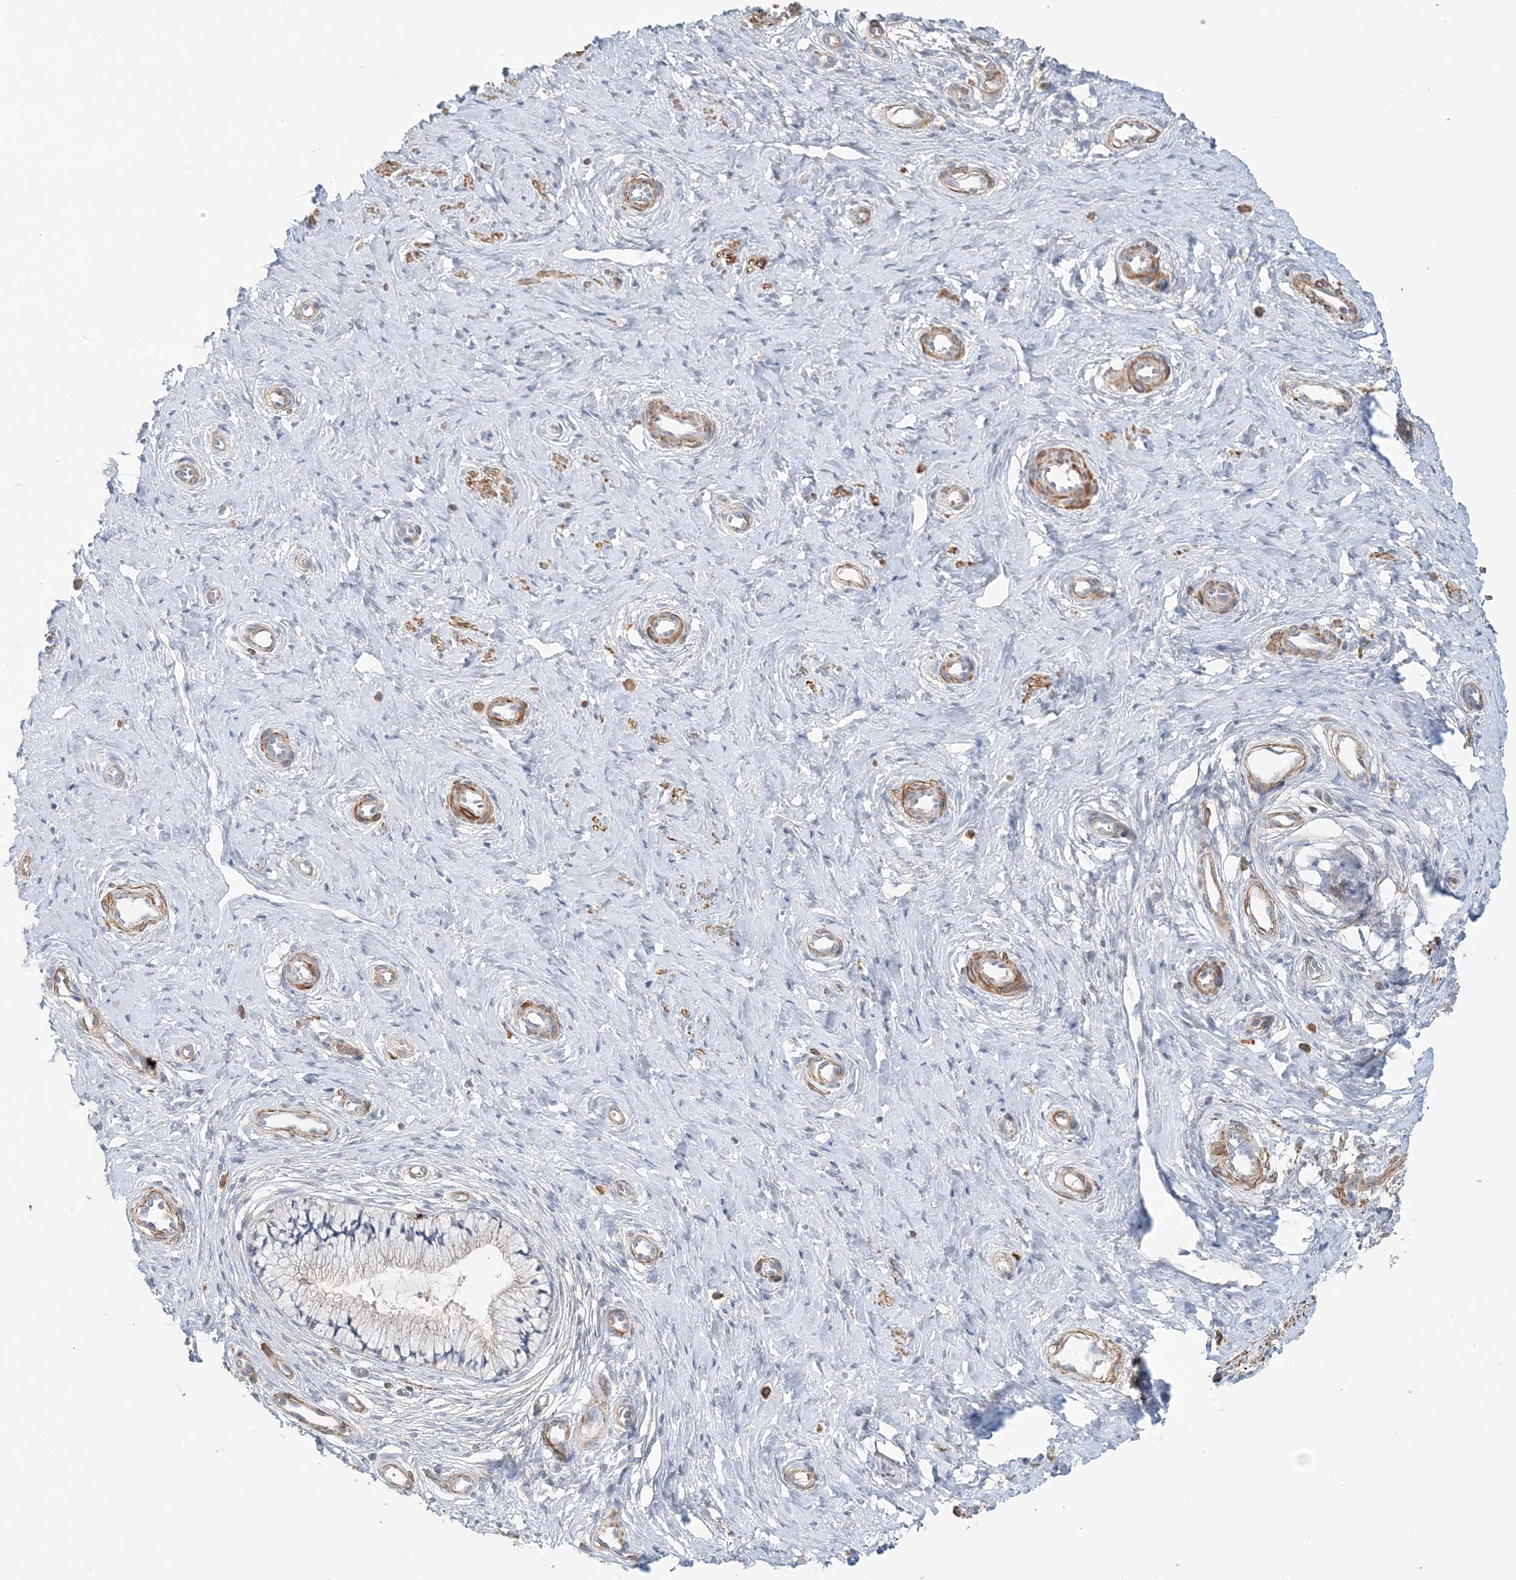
{"staining": {"intensity": "negative", "quantity": "none", "location": "none"}, "tissue": "cervix", "cell_type": "Glandular cells", "image_type": "normal", "snomed": [{"axis": "morphology", "description": "Normal tissue, NOS"}, {"axis": "topography", "description": "Cervix"}], "caption": "Histopathology image shows no protein positivity in glandular cells of benign cervix.", "gene": "TTI1", "patient": {"sex": "female", "age": 36}}